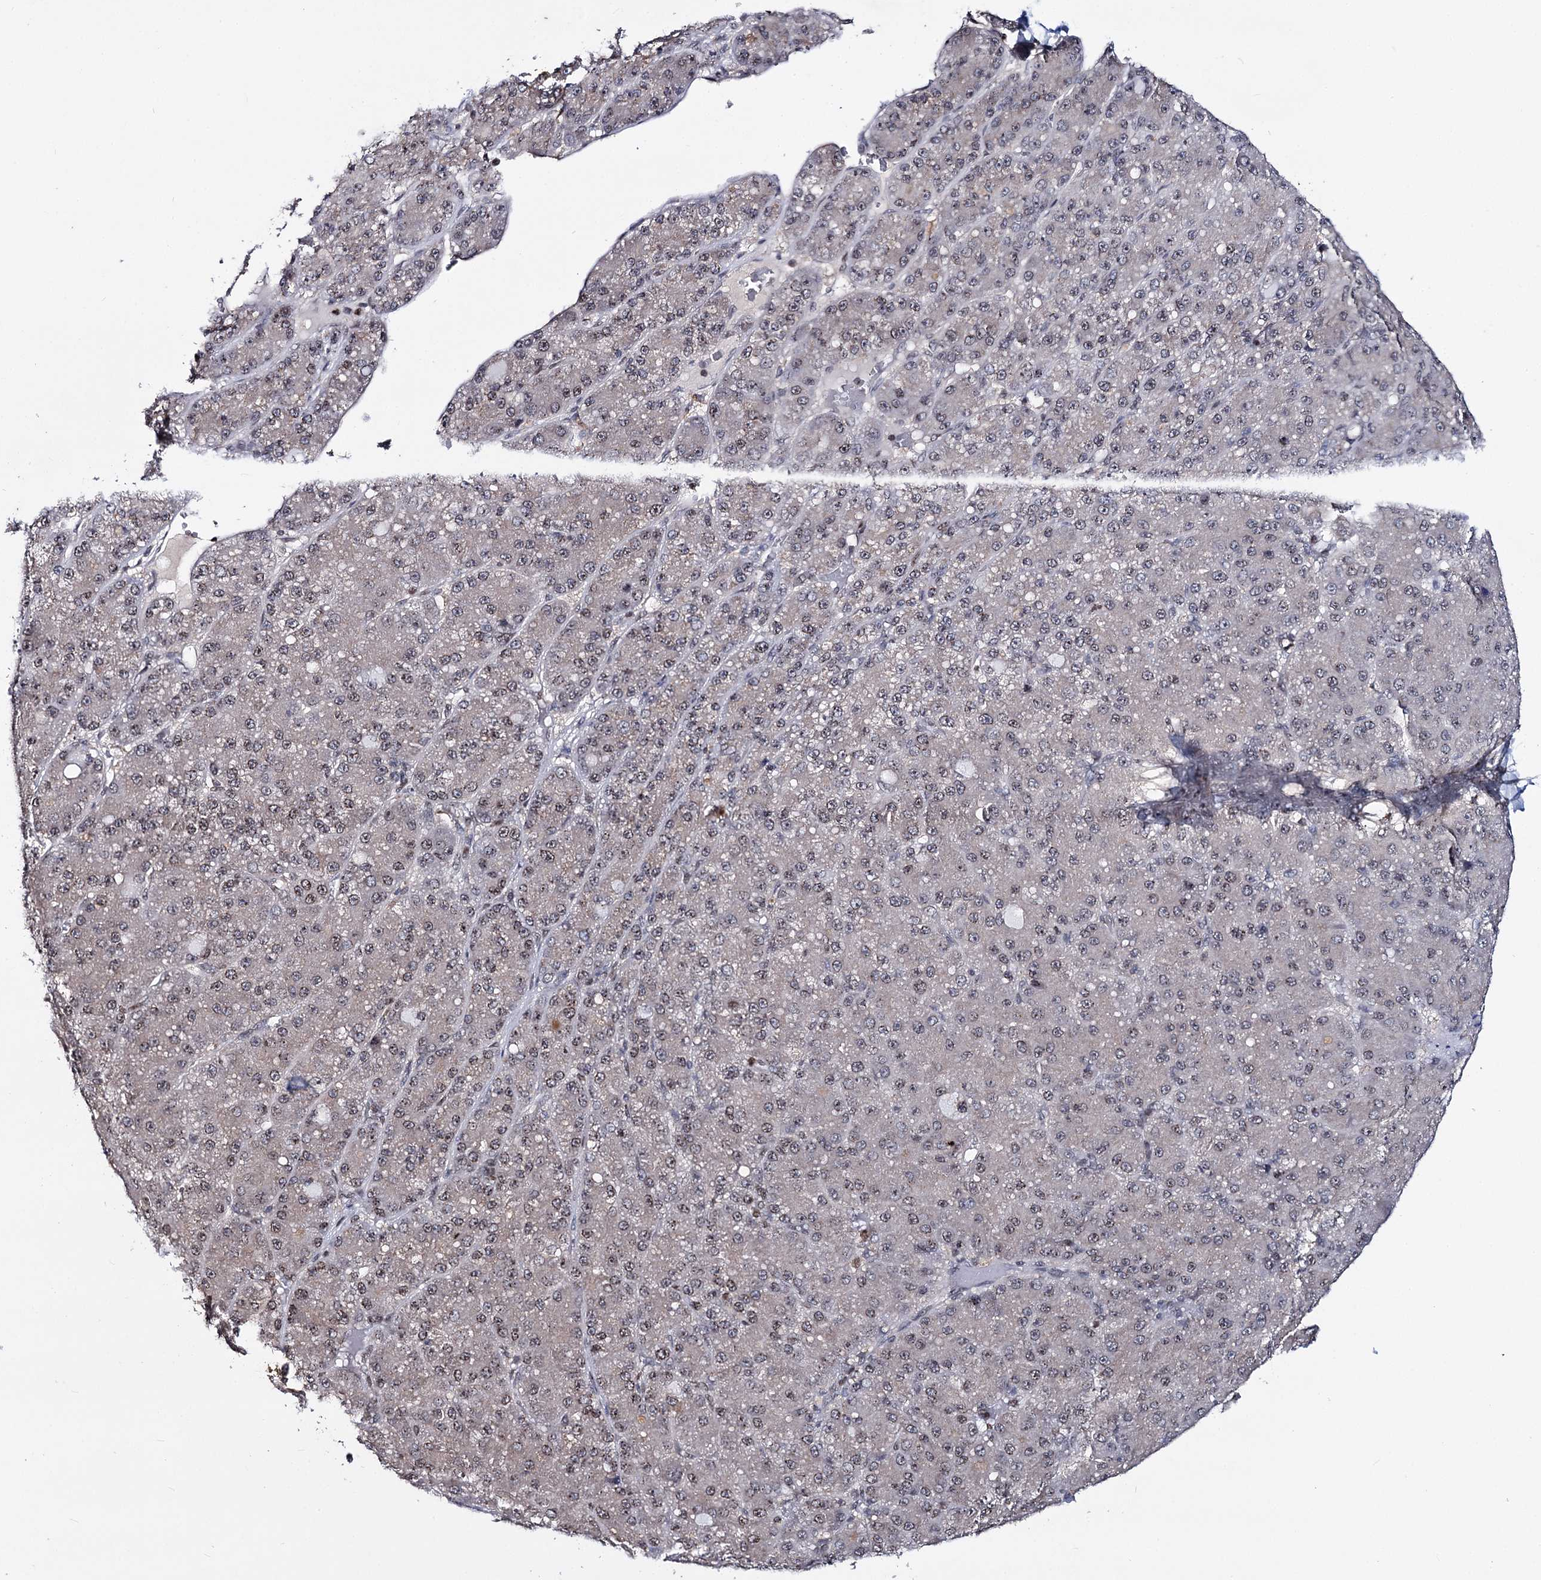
{"staining": {"intensity": "weak", "quantity": "25%-75%", "location": "nuclear"}, "tissue": "liver cancer", "cell_type": "Tumor cells", "image_type": "cancer", "snomed": [{"axis": "morphology", "description": "Carcinoma, Hepatocellular, NOS"}, {"axis": "topography", "description": "Liver"}], "caption": "A brown stain labels weak nuclear staining of a protein in human liver hepatocellular carcinoma tumor cells.", "gene": "SMCHD1", "patient": {"sex": "male", "age": 67}}